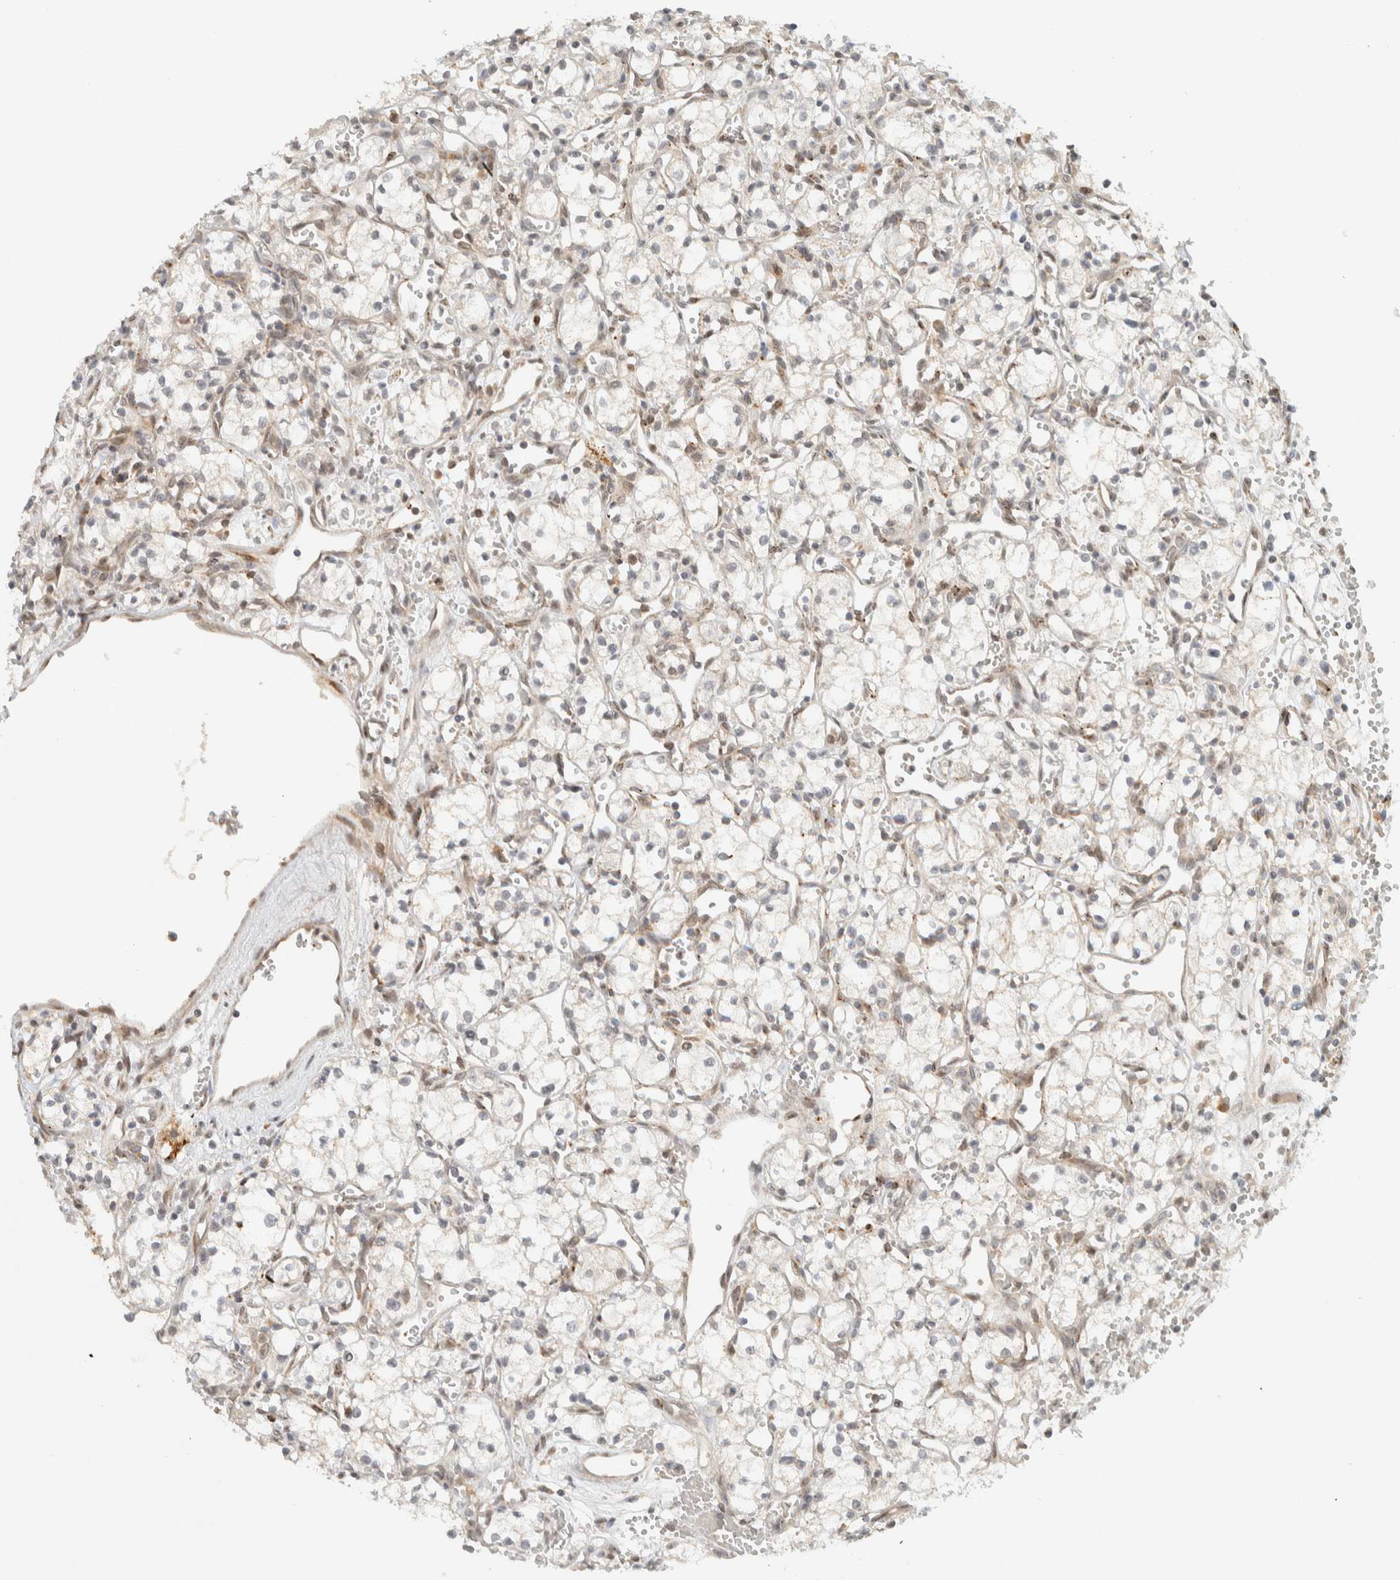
{"staining": {"intensity": "negative", "quantity": "none", "location": "none"}, "tissue": "renal cancer", "cell_type": "Tumor cells", "image_type": "cancer", "snomed": [{"axis": "morphology", "description": "Adenocarcinoma, NOS"}, {"axis": "topography", "description": "Kidney"}], "caption": "Adenocarcinoma (renal) stained for a protein using IHC reveals no staining tumor cells.", "gene": "ITPRID1", "patient": {"sex": "male", "age": 59}}